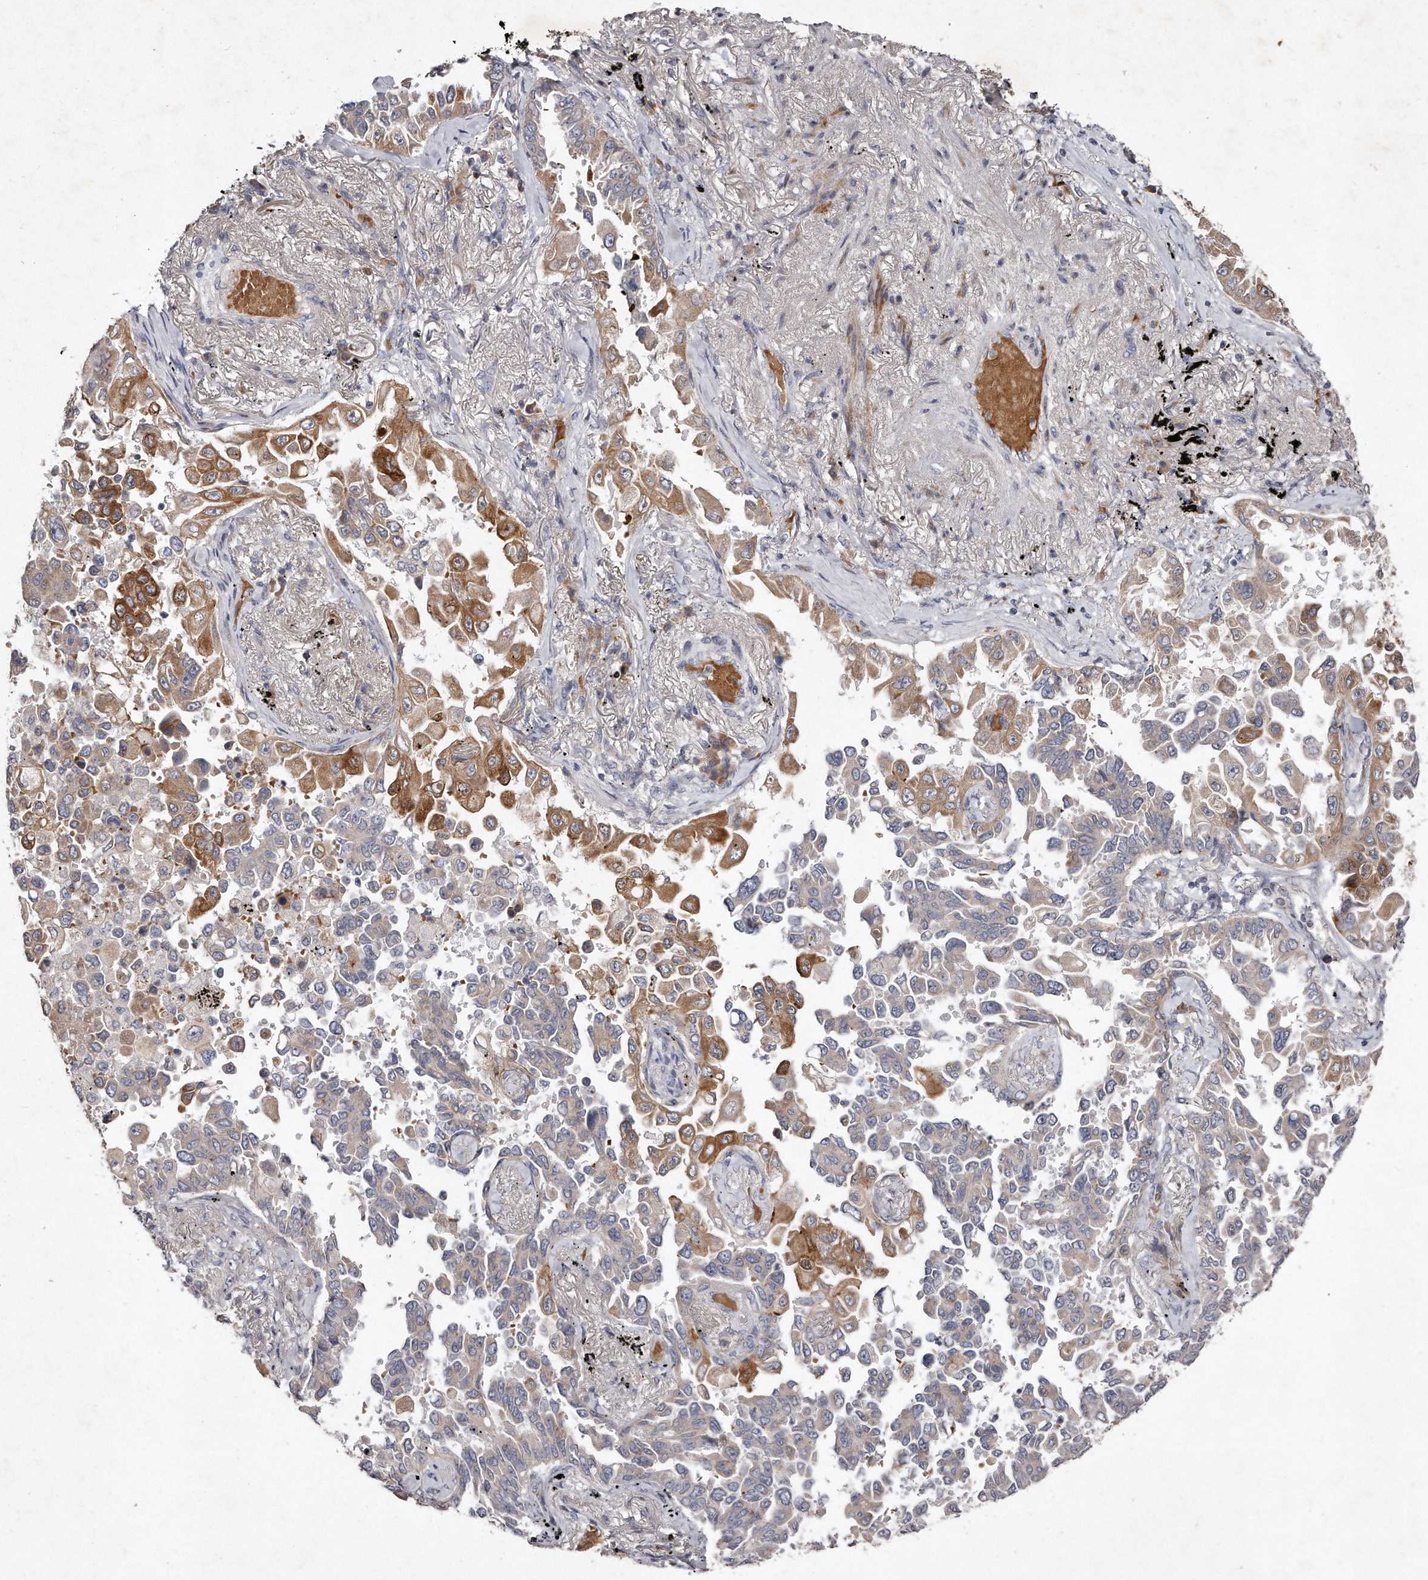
{"staining": {"intensity": "moderate", "quantity": "25%-75%", "location": "cytoplasmic/membranous"}, "tissue": "lung cancer", "cell_type": "Tumor cells", "image_type": "cancer", "snomed": [{"axis": "morphology", "description": "Adenocarcinoma, NOS"}, {"axis": "topography", "description": "Lung"}], "caption": "An immunohistochemistry (IHC) image of tumor tissue is shown. Protein staining in brown labels moderate cytoplasmic/membranous positivity in lung cancer (adenocarcinoma) within tumor cells.", "gene": "TECR", "patient": {"sex": "female", "age": 67}}